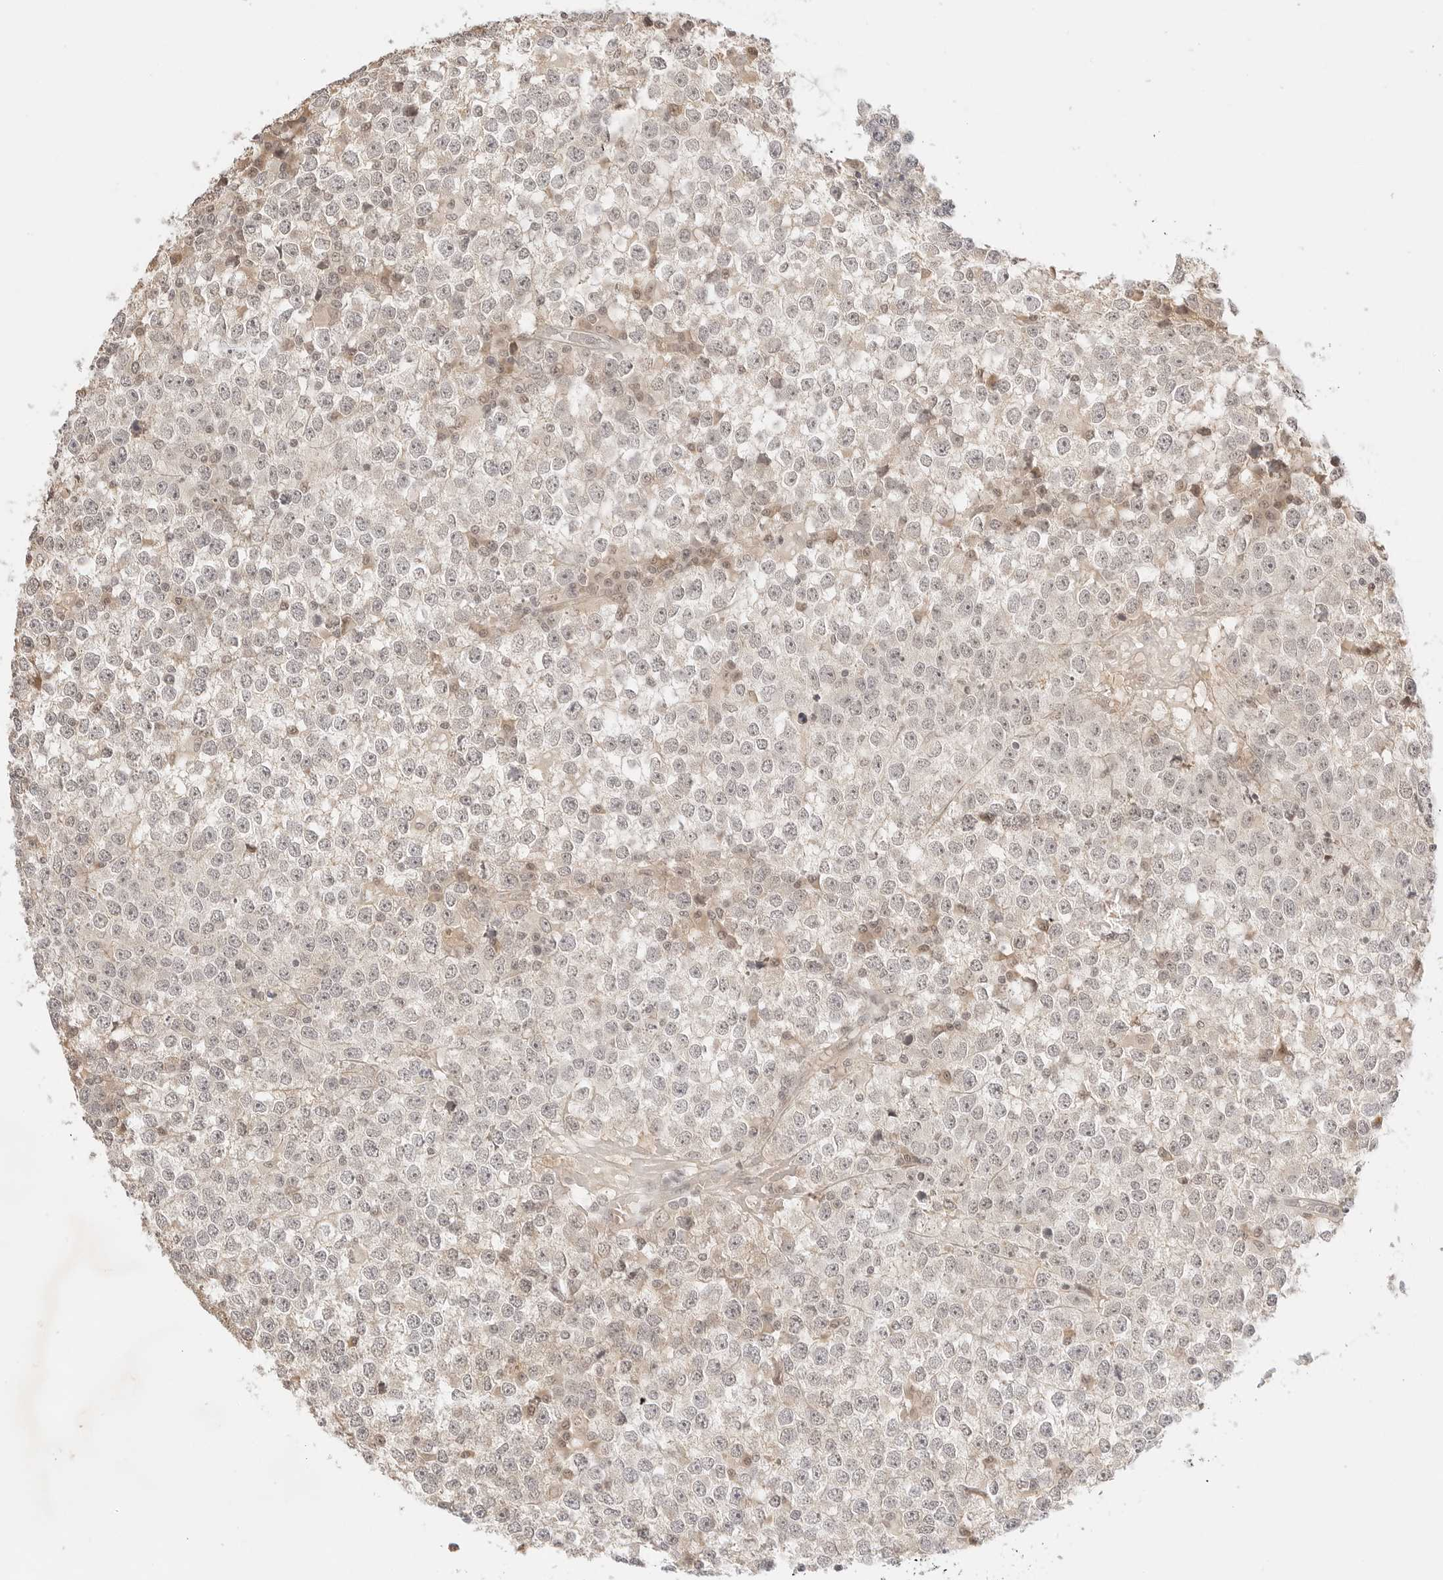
{"staining": {"intensity": "weak", "quantity": "25%-75%", "location": "cytoplasmic/membranous,nuclear"}, "tissue": "testis cancer", "cell_type": "Tumor cells", "image_type": "cancer", "snomed": [{"axis": "morphology", "description": "Seminoma, NOS"}, {"axis": "topography", "description": "Testis"}], "caption": "Testis cancer (seminoma) was stained to show a protein in brown. There is low levels of weak cytoplasmic/membranous and nuclear positivity in approximately 25%-75% of tumor cells.", "gene": "RPS6KL1", "patient": {"sex": "male", "age": 65}}